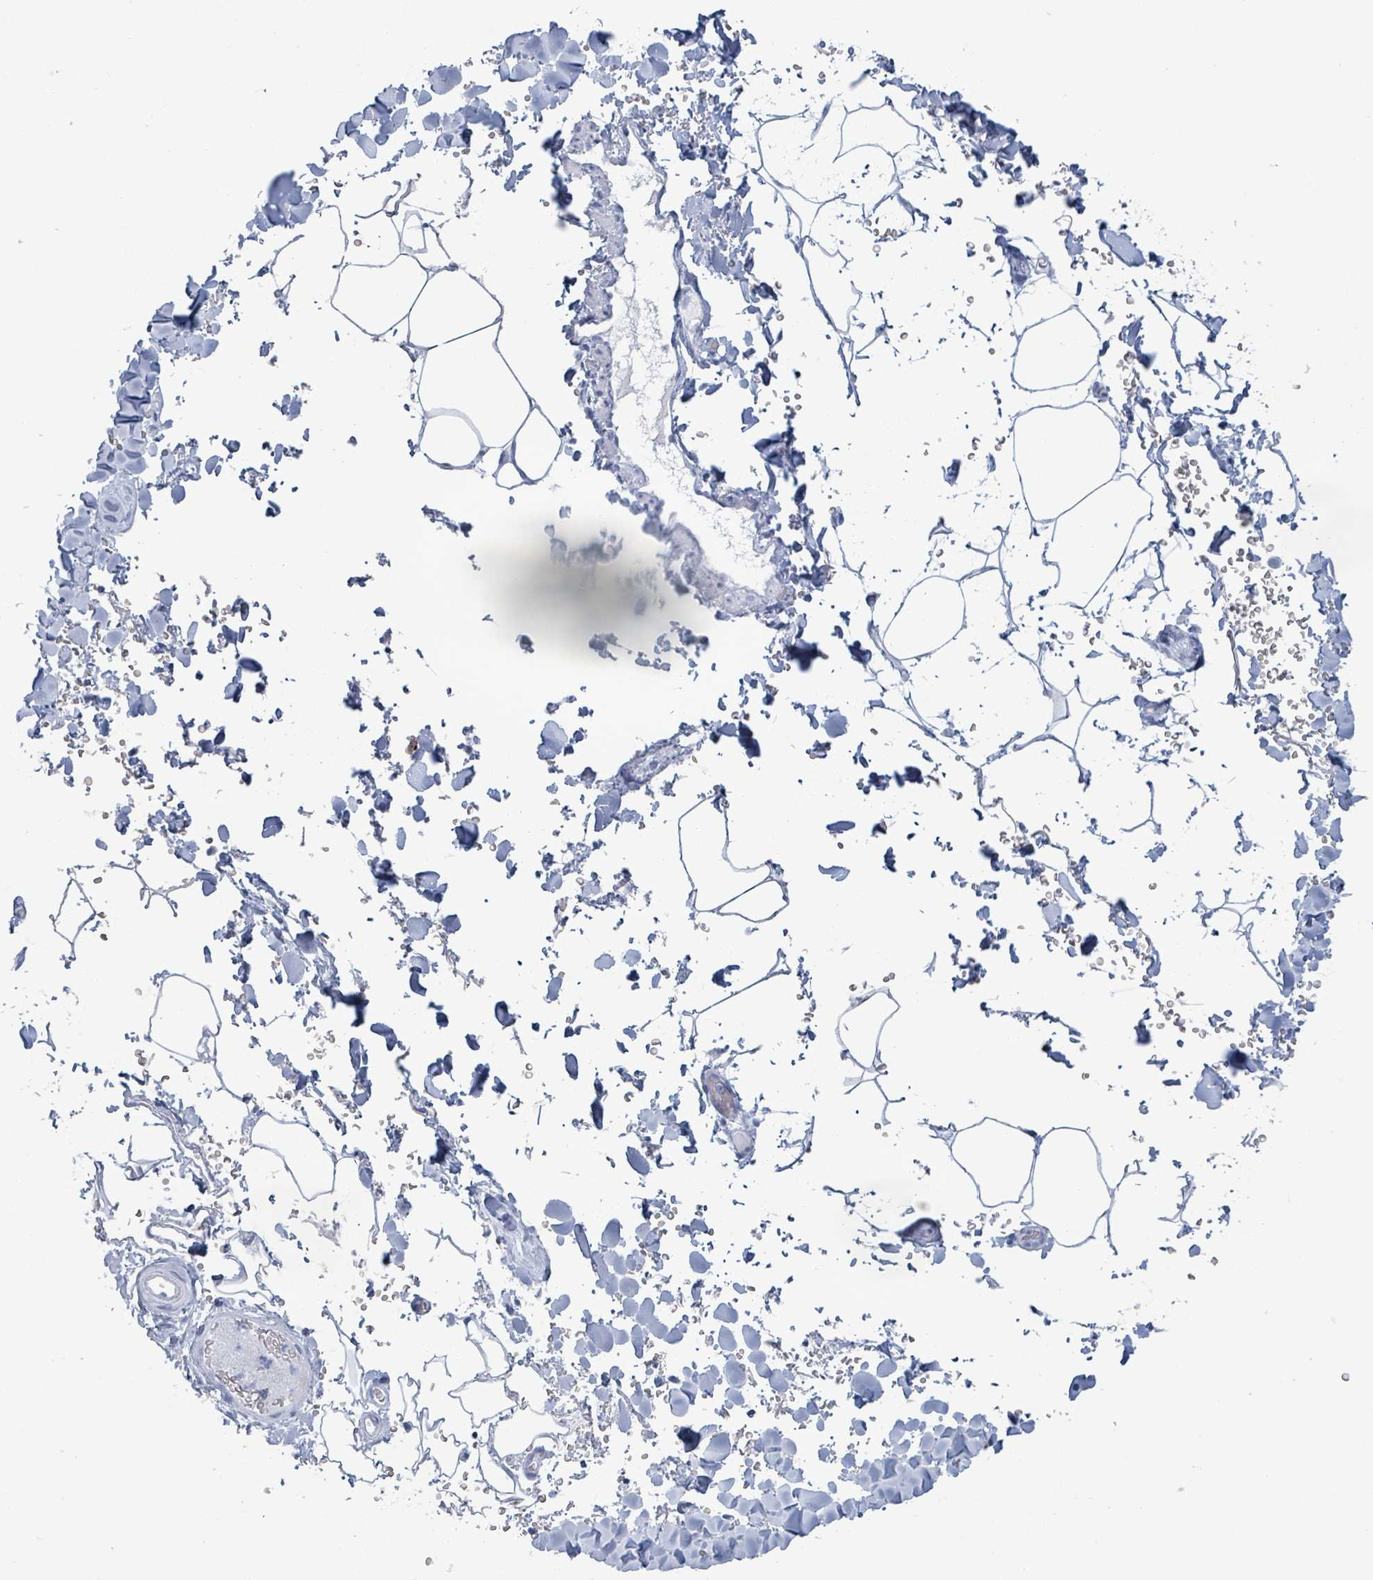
{"staining": {"intensity": "negative", "quantity": "none", "location": "none"}, "tissue": "adipose tissue", "cell_type": "Adipocytes", "image_type": "normal", "snomed": [{"axis": "morphology", "description": "Normal tissue, NOS"}, {"axis": "topography", "description": "Rectum"}, {"axis": "topography", "description": "Peripheral nerve tissue"}], "caption": "Immunohistochemical staining of unremarkable human adipose tissue displays no significant positivity in adipocytes. The staining was performed using DAB to visualize the protein expression in brown, while the nuclei were stained in blue with hematoxylin (Magnification: 20x).", "gene": "KRT8", "patient": {"sex": "female", "age": 69}}